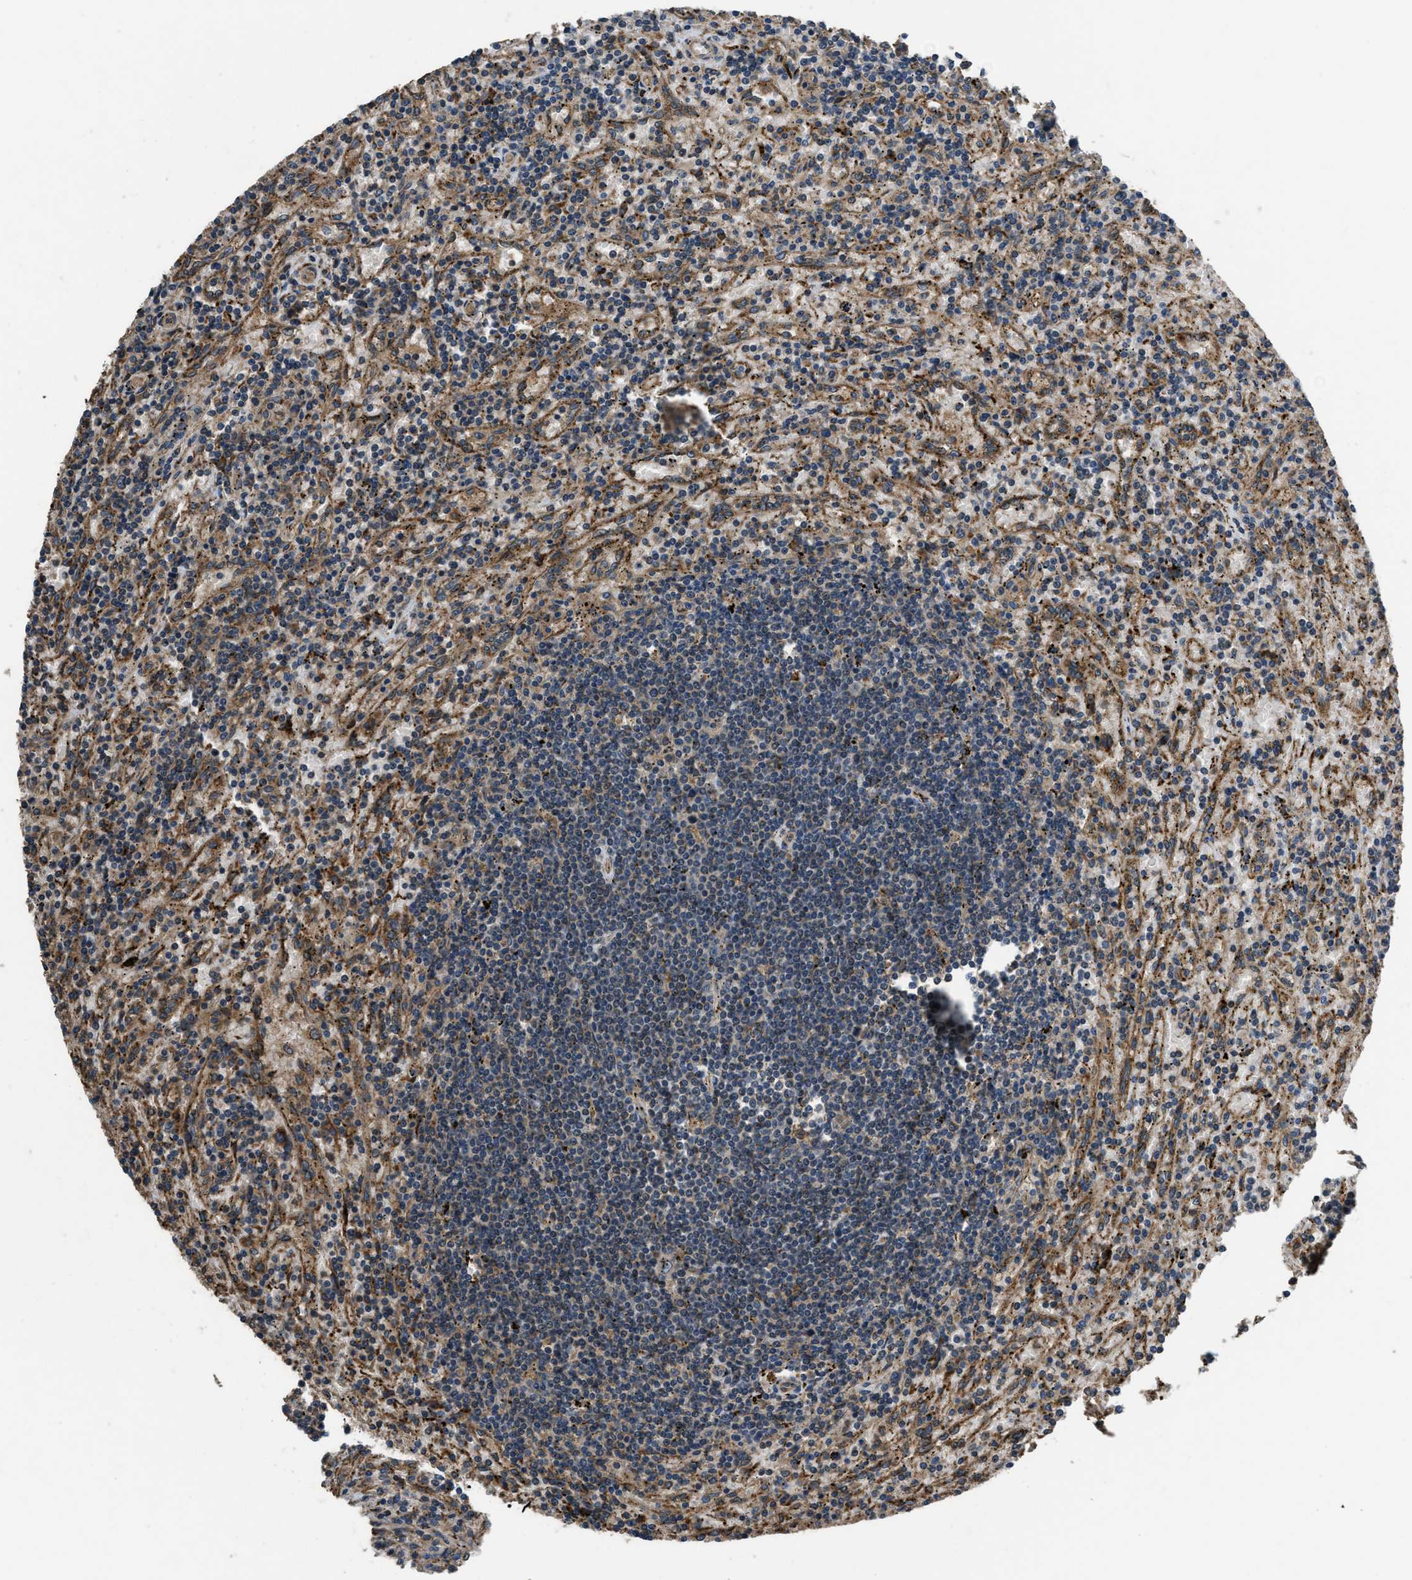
{"staining": {"intensity": "weak", "quantity": "<25%", "location": "cytoplasmic/membranous"}, "tissue": "lymphoma", "cell_type": "Tumor cells", "image_type": "cancer", "snomed": [{"axis": "morphology", "description": "Malignant lymphoma, non-Hodgkin's type, Low grade"}, {"axis": "topography", "description": "Spleen"}], "caption": "The photomicrograph reveals no staining of tumor cells in lymphoma.", "gene": "GGH", "patient": {"sex": "male", "age": 76}}